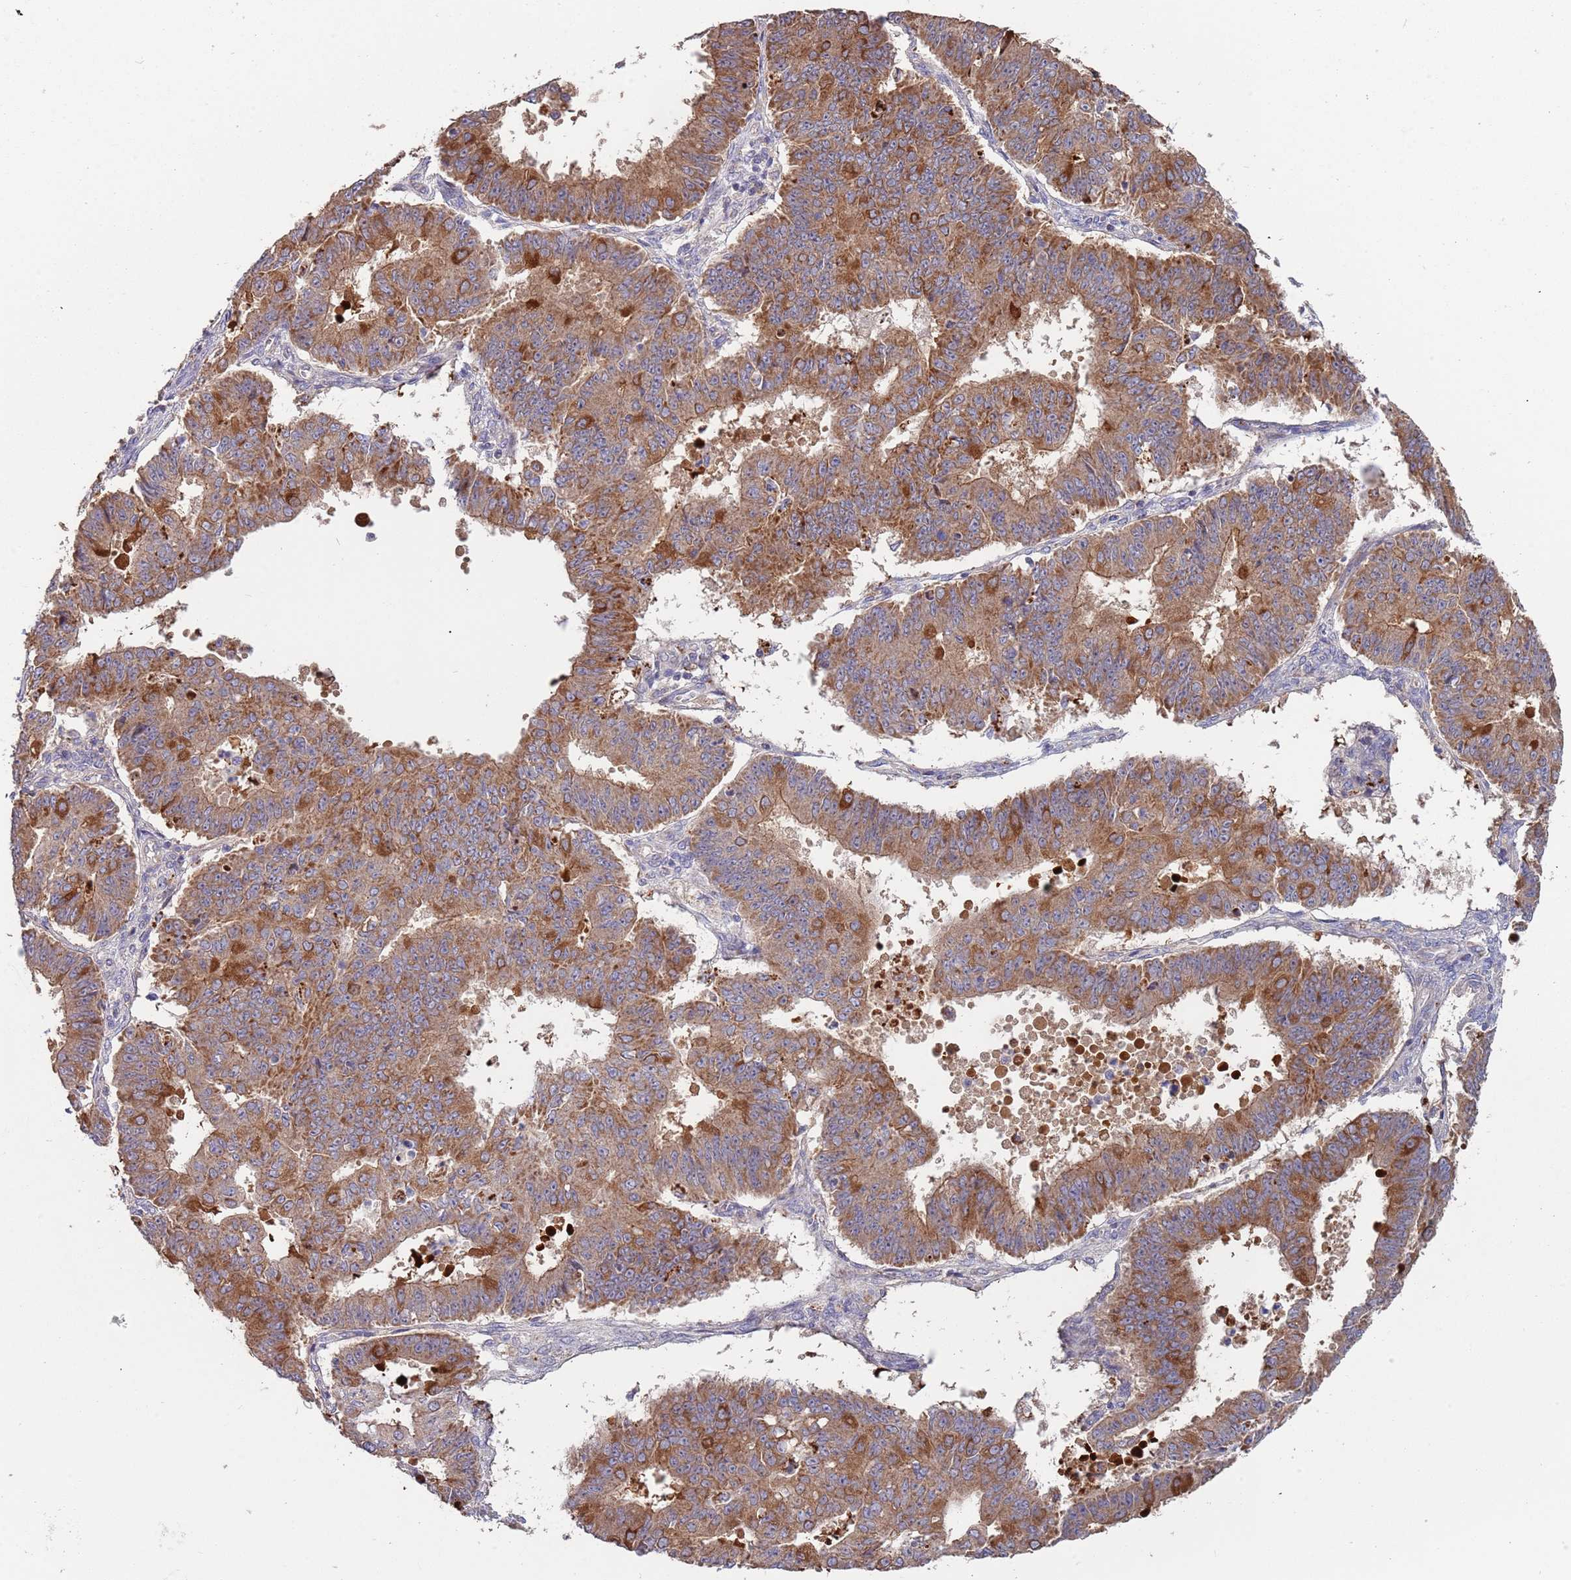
{"staining": {"intensity": "moderate", "quantity": ">75%", "location": "cytoplasmic/membranous"}, "tissue": "ovarian cancer", "cell_type": "Tumor cells", "image_type": "cancer", "snomed": [{"axis": "morphology", "description": "Carcinoma, endometroid"}, {"axis": "topography", "description": "Appendix"}, {"axis": "topography", "description": "Ovary"}], "caption": "Brown immunohistochemical staining in human ovarian cancer reveals moderate cytoplasmic/membranous expression in about >75% of tumor cells. The protein of interest is shown in brown color, while the nuclei are stained blue.", "gene": "ABCC10", "patient": {"sex": "female", "age": 42}}